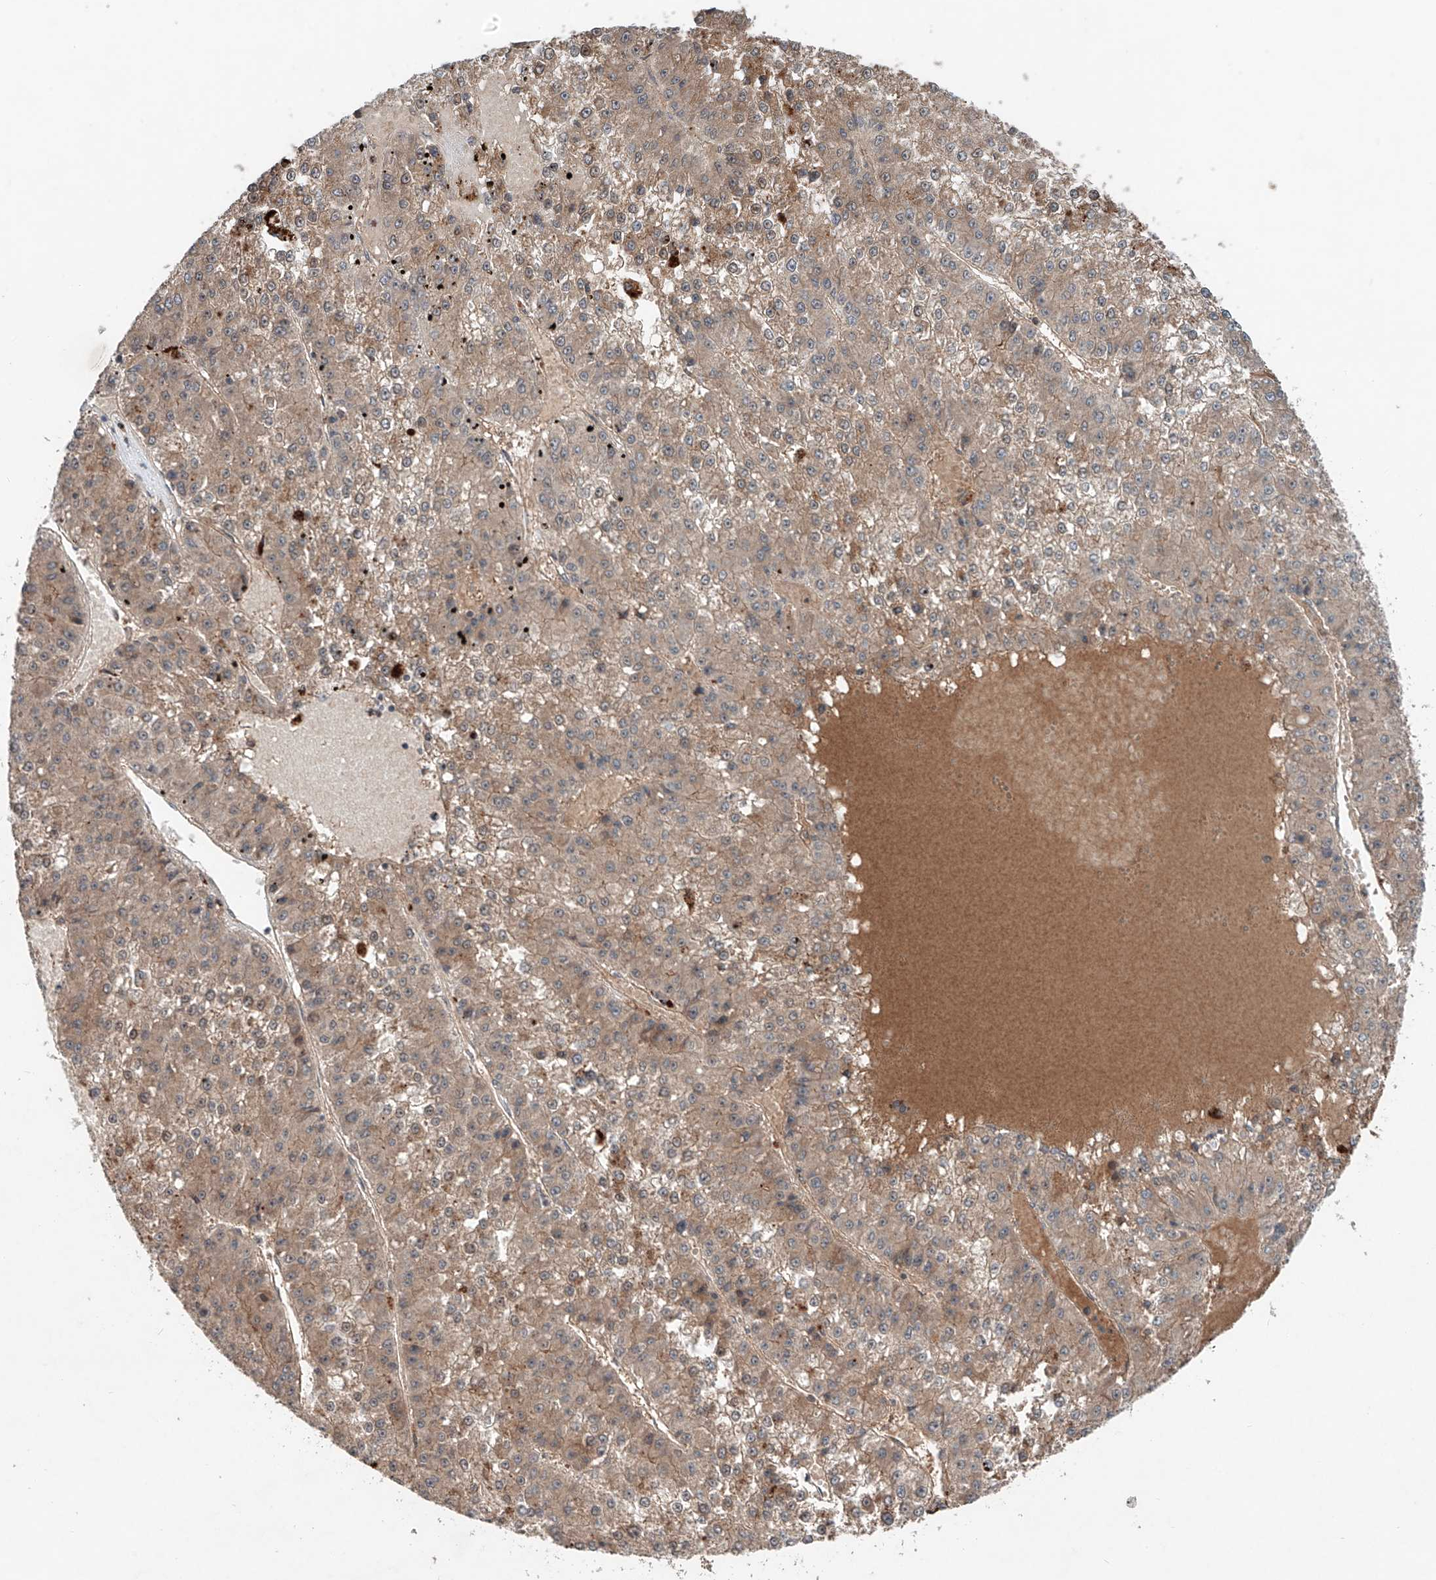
{"staining": {"intensity": "moderate", "quantity": ">75%", "location": "cytoplasmic/membranous"}, "tissue": "liver cancer", "cell_type": "Tumor cells", "image_type": "cancer", "snomed": [{"axis": "morphology", "description": "Carcinoma, Hepatocellular, NOS"}, {"axis": "topography", "description": "Liver"}], "caption": "A photomicrograph of human liver cancer stained for a protein demonstrates moderate cytoplasmic/membranous brown staining in tumor cells. The protein is shown in brown color, while the nuclei are stained blue.", "gene": "IER5", "patient": {"sex": "female", "age": 73}}